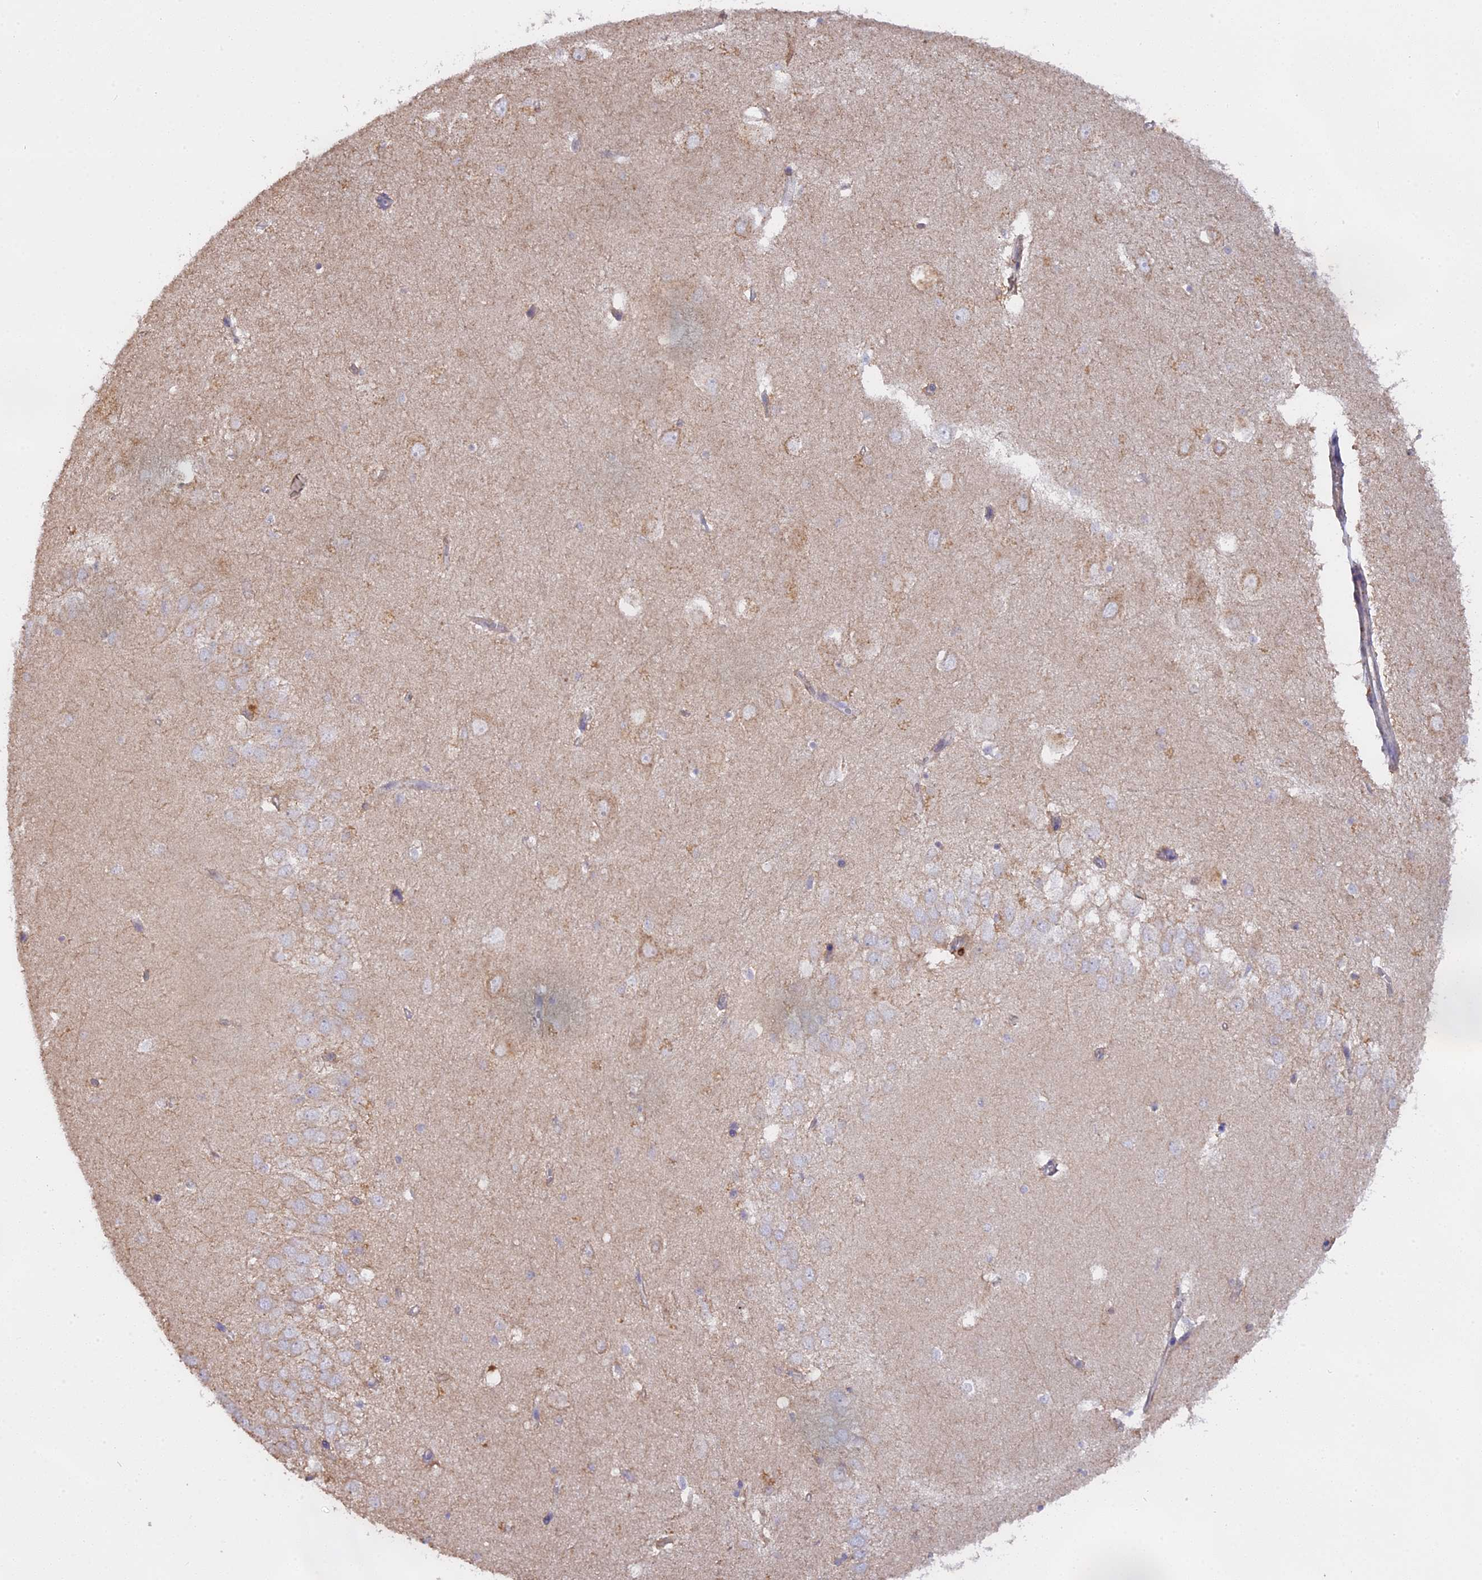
{"staining": {"intensity": "negative", "quantity": "none", "location": "none"}, "tissue": "hippocampus", "cell_type": "Glial cells", "image_type": "normal", "snomed": [{"axis": "morphology", "description": "Normal tissue, NOS"}, {"axis": "topography", "description": "Hippocampus"}], "caption": "The IHC image has no significant expression in glial cells of hippocampus.", "gene": "CFAP119", "patient": {"sex": "female", "age": 64}}